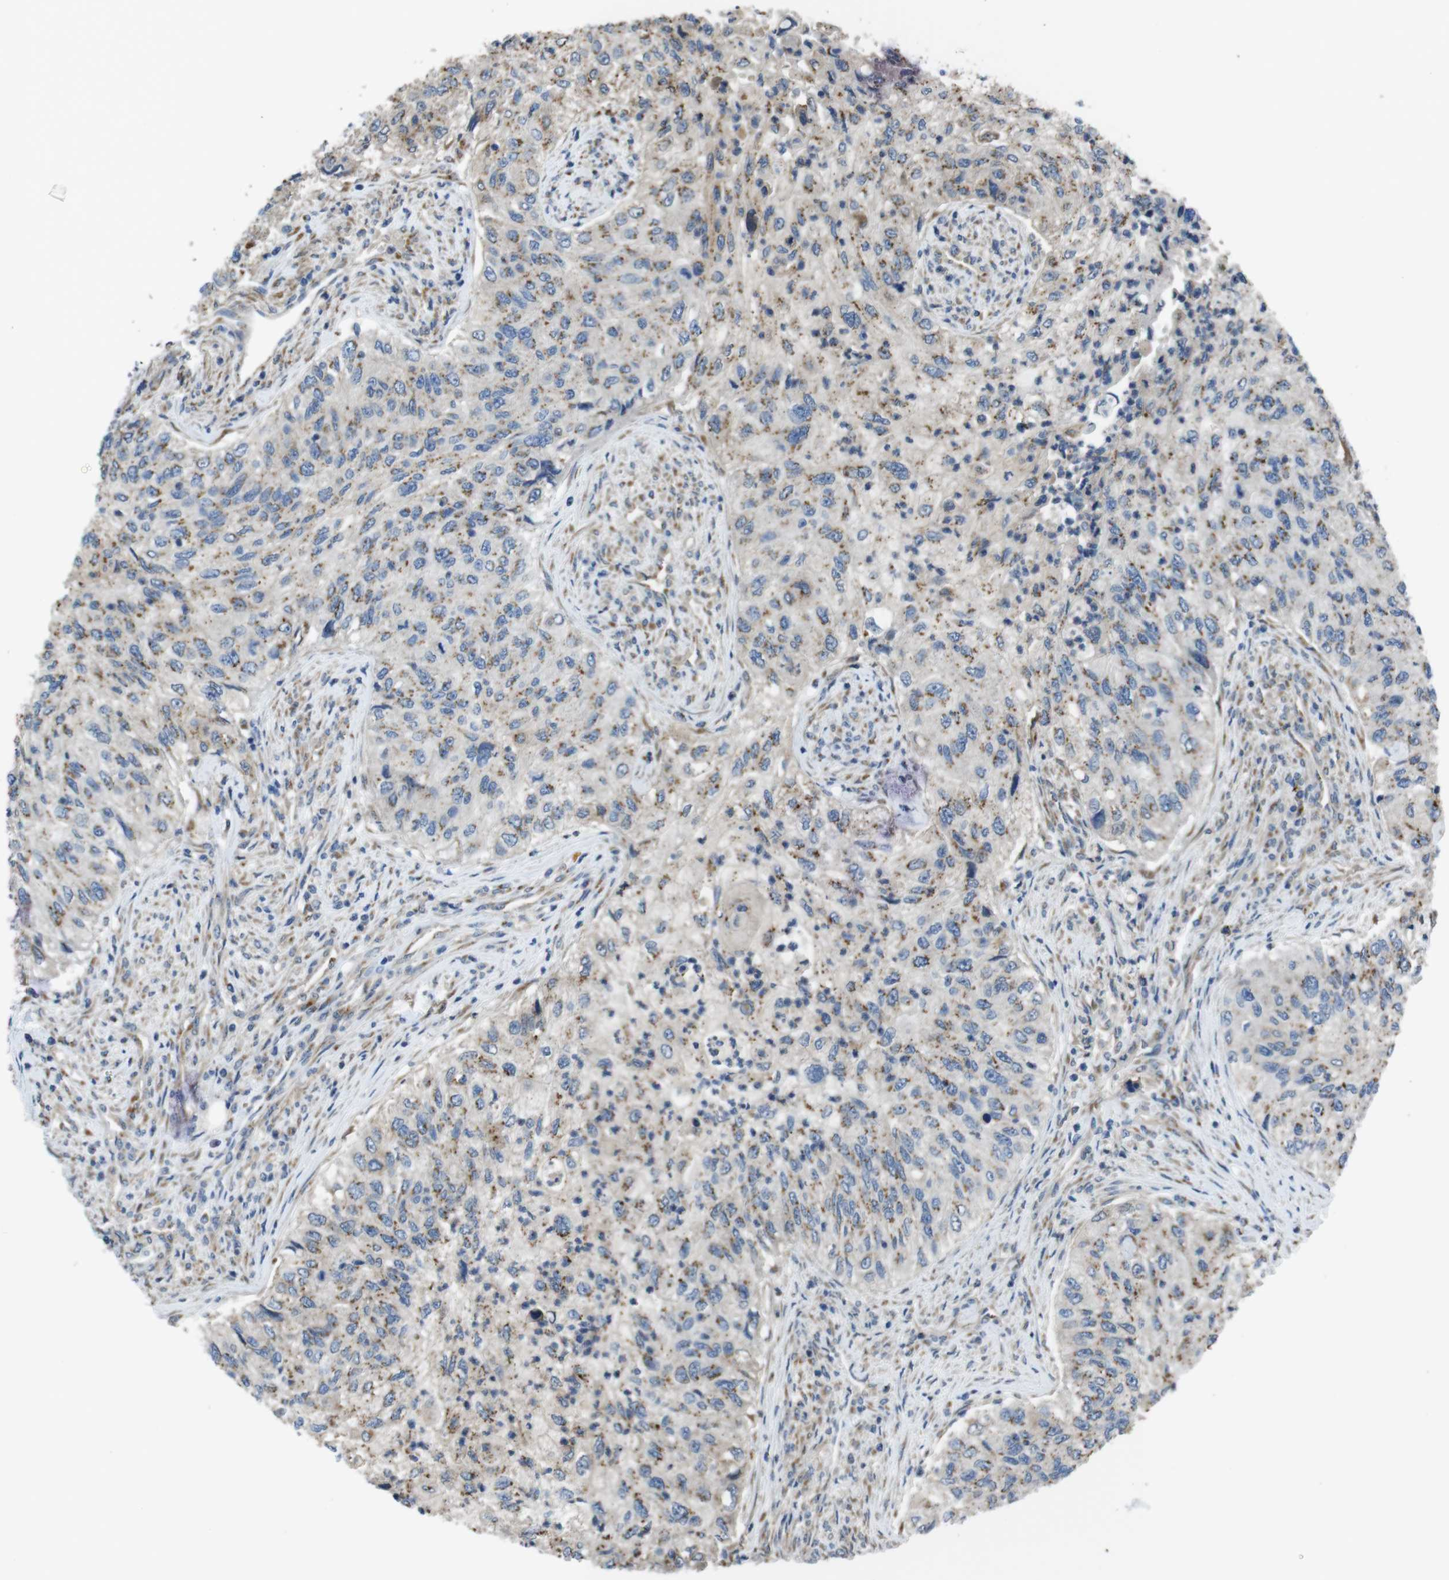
{"staining": {"intensity": "weak", "quantity": "25%-75%", "location": "cytoplasmic/membranous"}, "tissue": "urothelial cancer", "cell_type": "Tumor cells", "image_type": "cancer", "snomed": [{"axis": "morphology", "description": "Urothelial carcinoma, High grade"}, {"axis": "topography", "description": "Urinary bladder"}], "caption": "Immunohistochemical staining of urothelial carcinoma (high-grade) reveals weak cytoplasmic/membranous protein staining in approximately 25%-75% of tumor cells.", "gene": "RAB6A", "patient": {"sex": "female", "age": 60}}